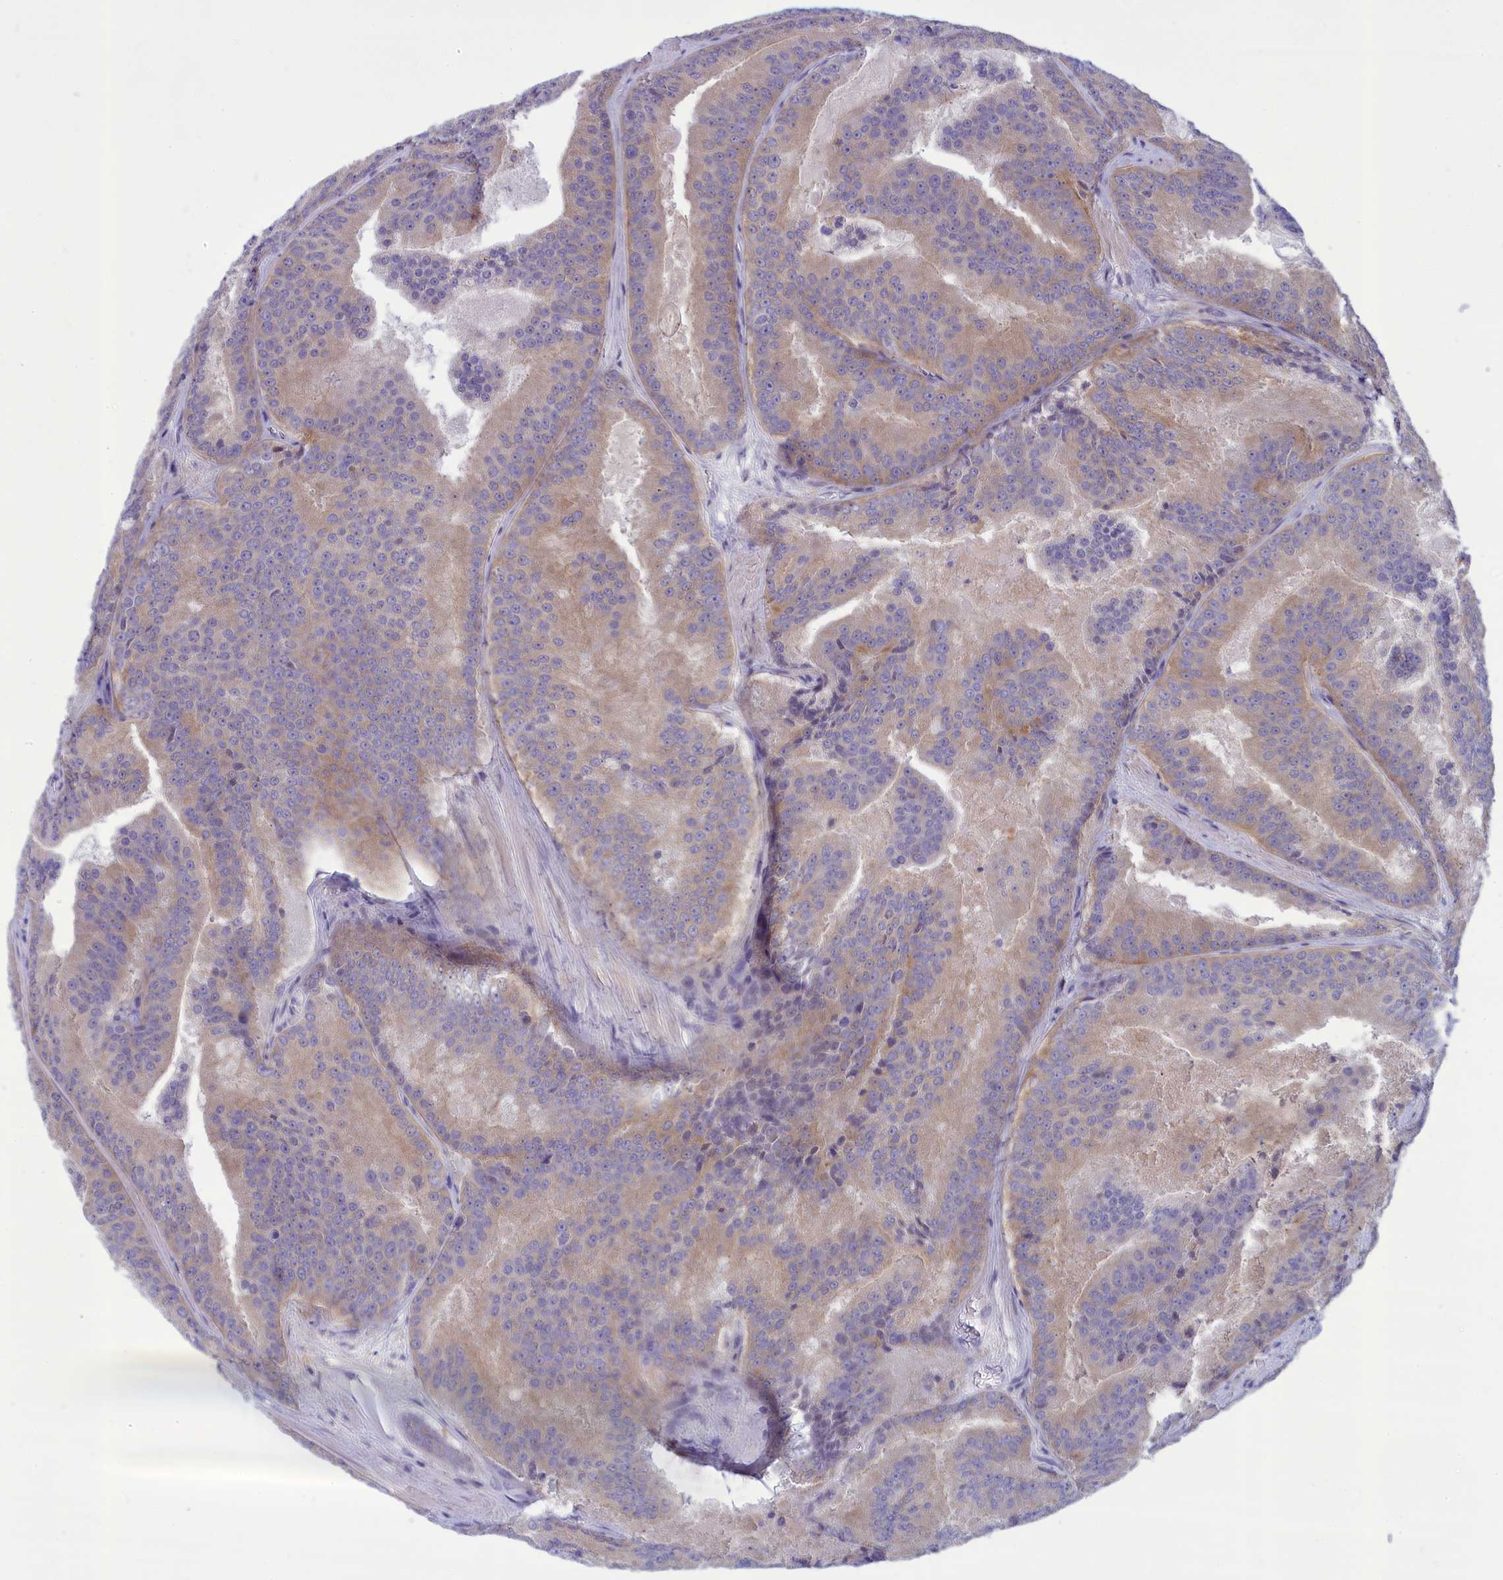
{"staining": {"intensity": "weak", "quantity": "25%-75%", "location": "cytoplasmic/membranous"}, "tissue": "prostate cancer", "cell_type": "Tumor cells", "image_type": "cancer", "snomed": [{"axis": "morphology", "description": "Adenocarcinoma, High grade"}, {"axis": "topography", "description": "Prostate"}], "caption": "A low amount of weak cytoplasmic/membranous expression is seen in approximately 25%-75% of tumor cells in prostate cancer tissue. Nuclei are stained in blue.", "gene": "CORO2A", "patient": {"sex": "male", "age": 61}}